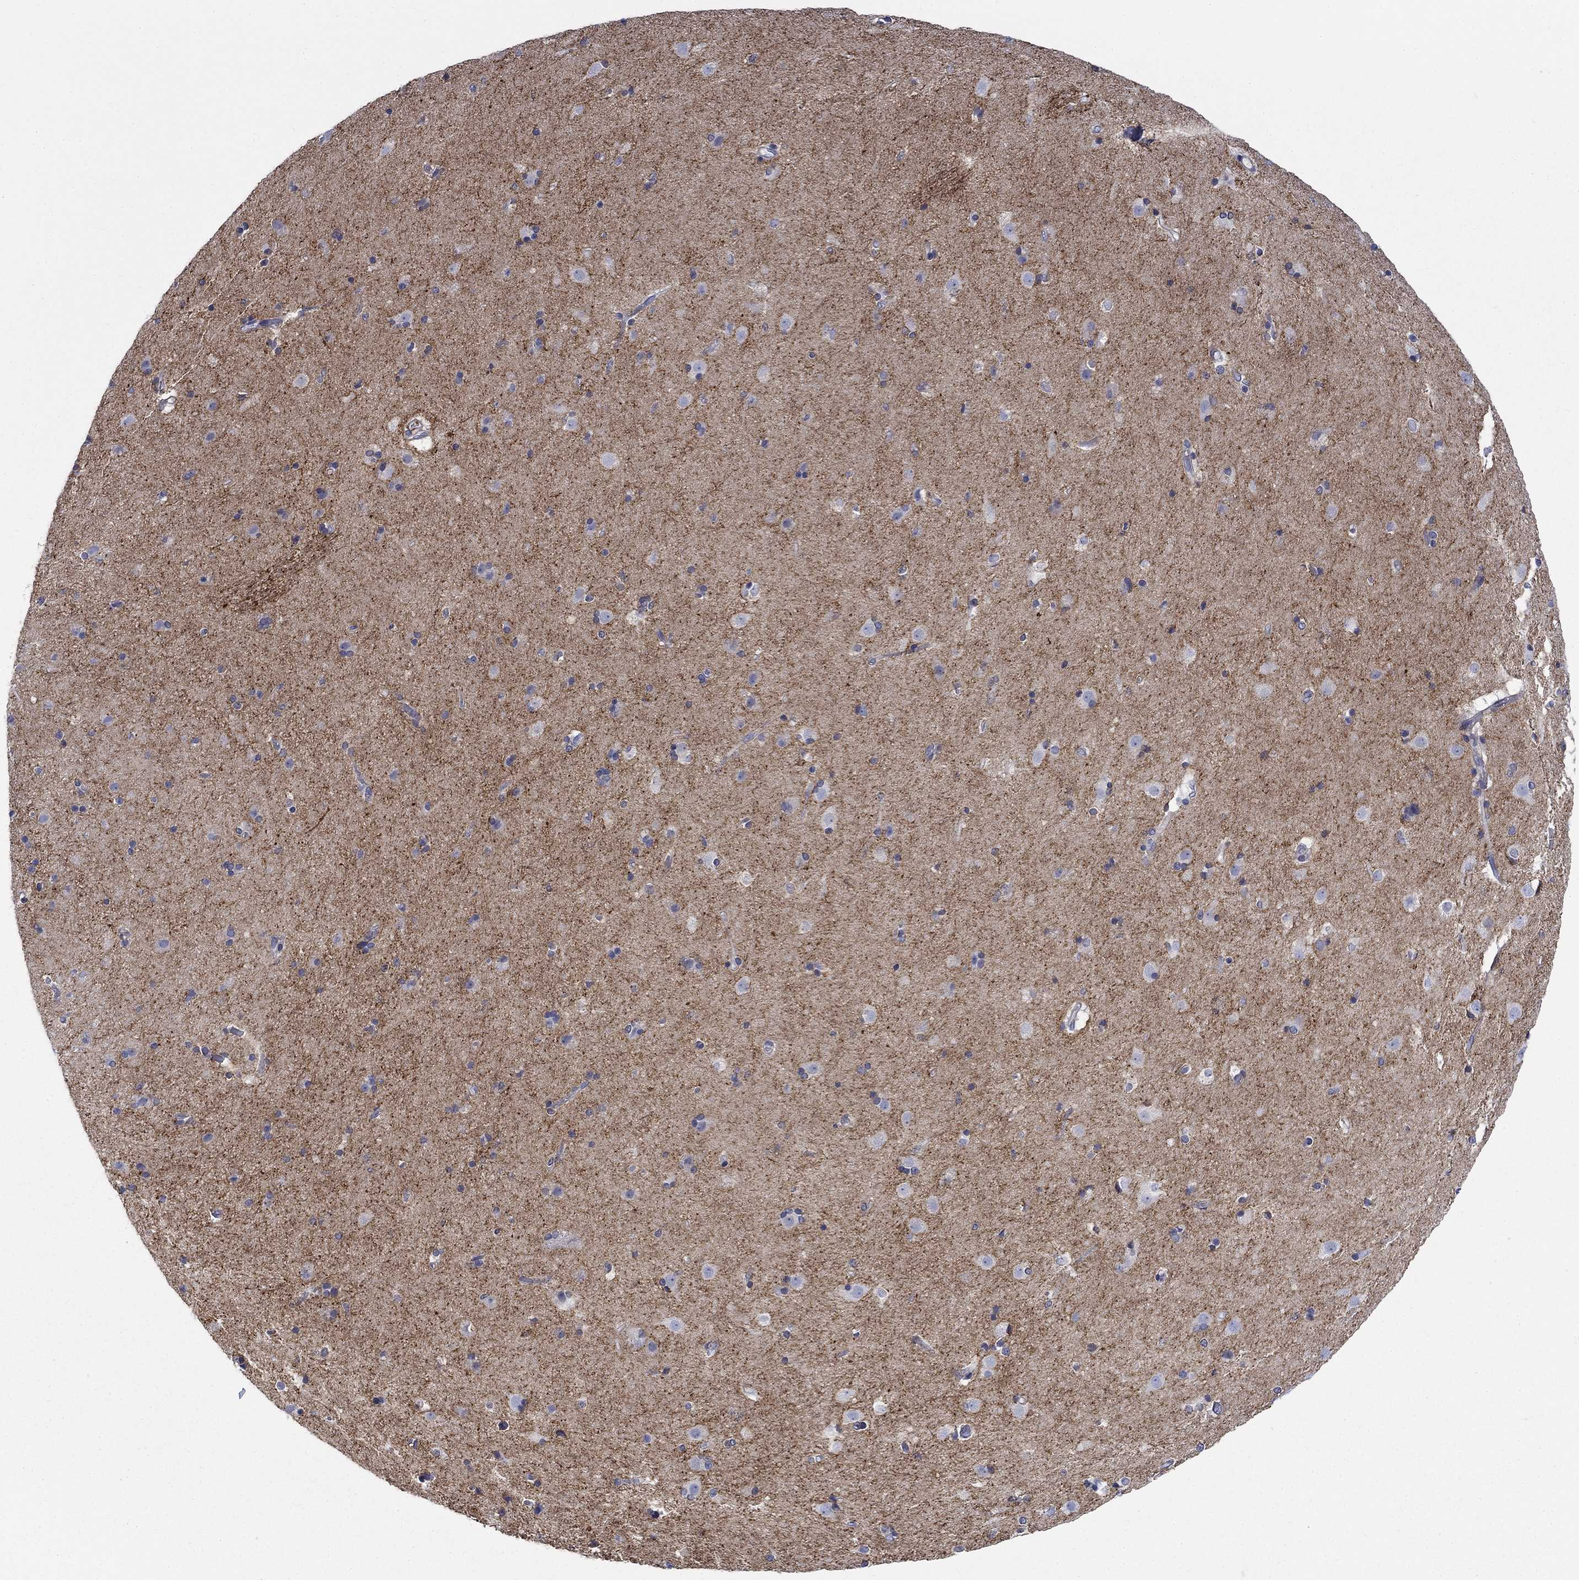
{"staining": {"intensity": "strong", "quantity": "<25%", "location": "nuclear"}, "tissue": "caudate", "cell_type": "Glial cells", "image_type": "normal", "snomed": [{"axis": "morphology", "description": "Normal tissue, NOS"}, {"axis": "topography", "description": "Lateral ventricle wall"}], "caption": "A brown stain shows strong nuclear expression of a protein in glial cells of normal caudate.", "gene": "PTPRZ1", "patient": {"sex": "female", "age": 71}}